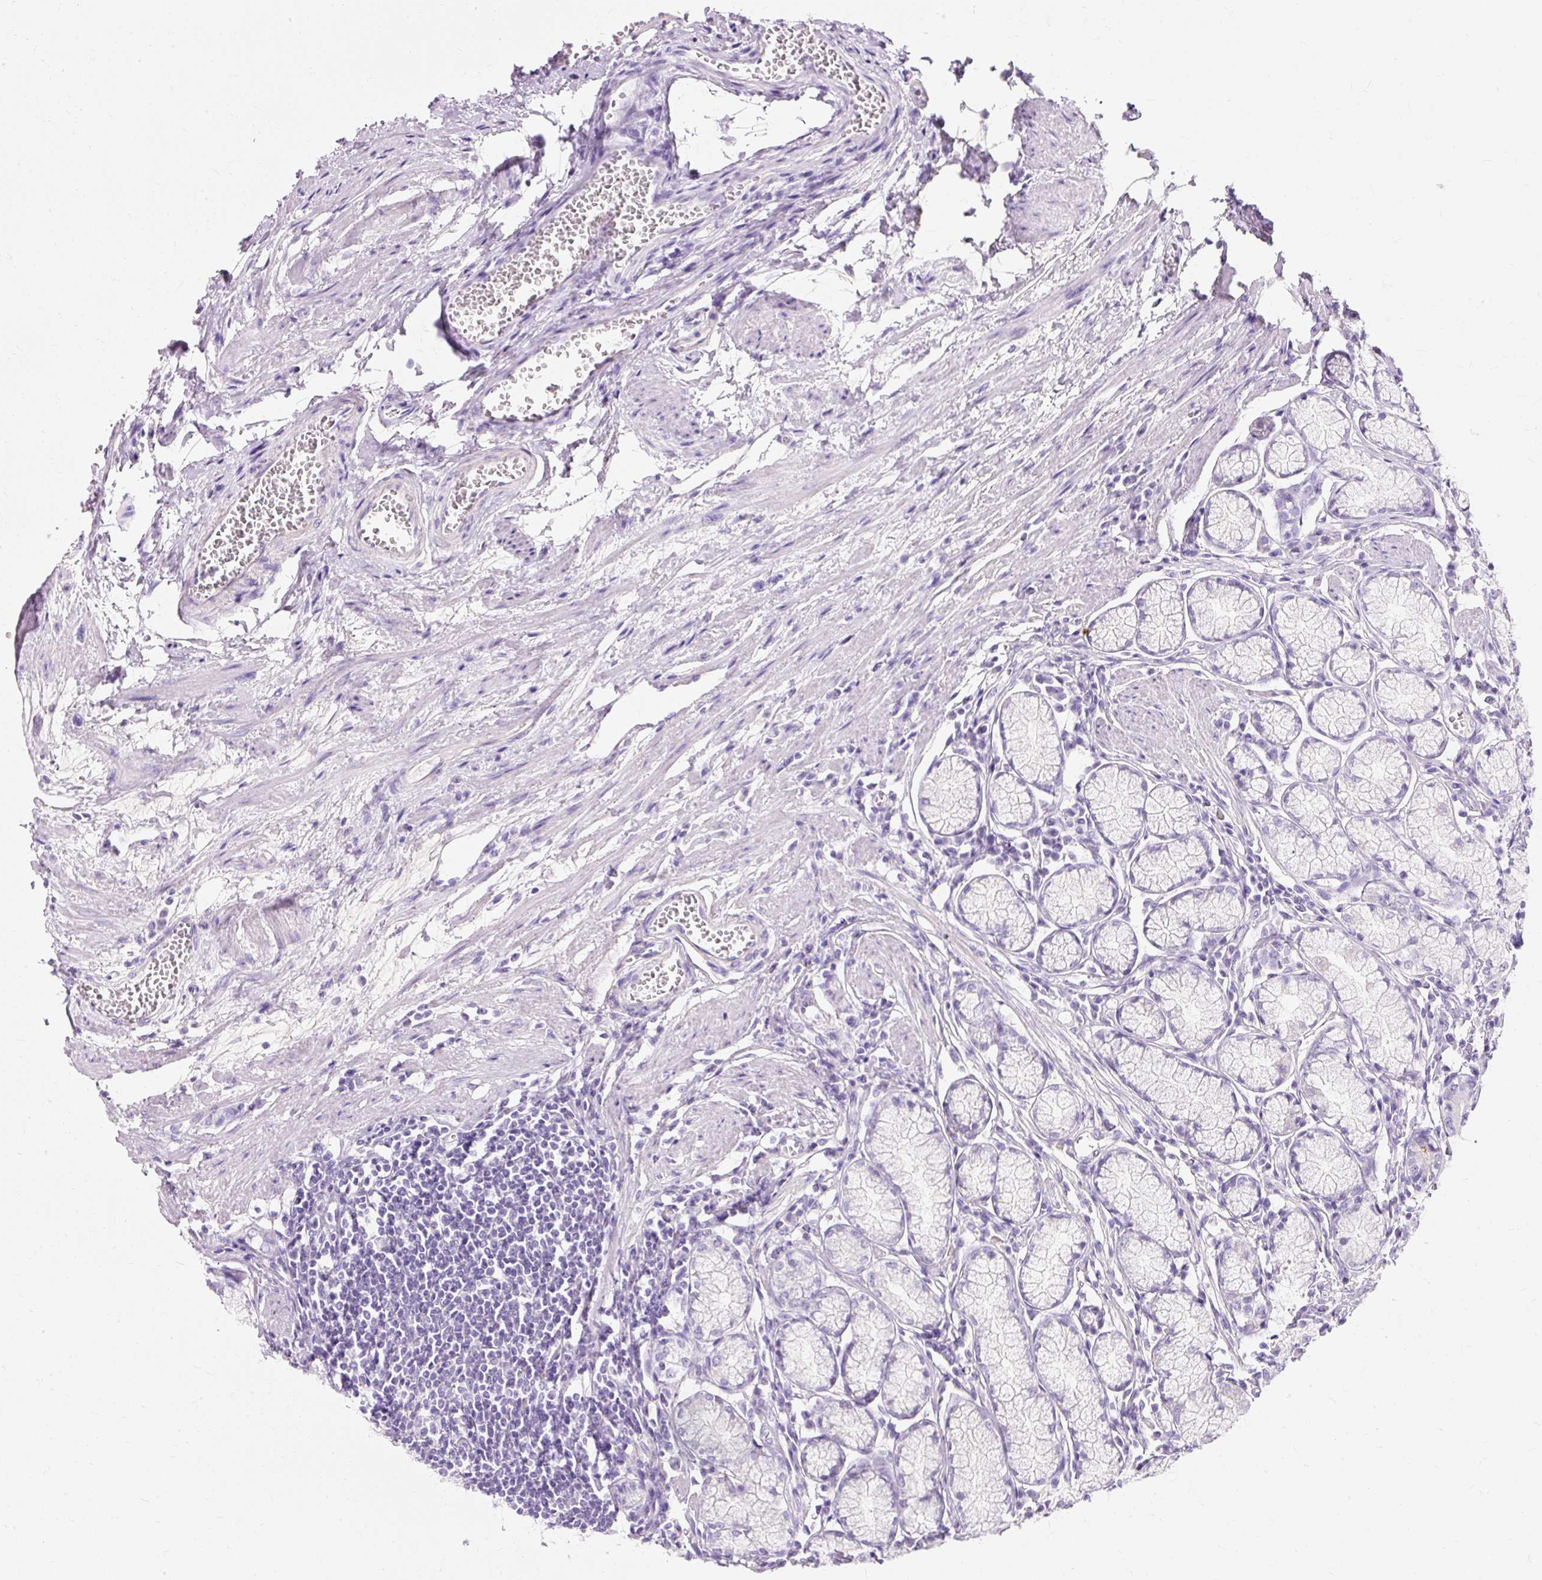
{"staining": {"intensity": "negative", "quantity": "none", "location": "none"}, "tissue": "stomach", "cell_type": "Glandular cells", "image_type": "normal", "snomed": [{"axis": "morphology", "description": "Normal tissue, NOS"}, {"axis": "topography", "description": "Stomach"}], "caption": "A histopathology image of human stomach is negative for staining in glandular cells.", "gene": "CLDN25", "patient": {"sex": "male", "age": 55}}